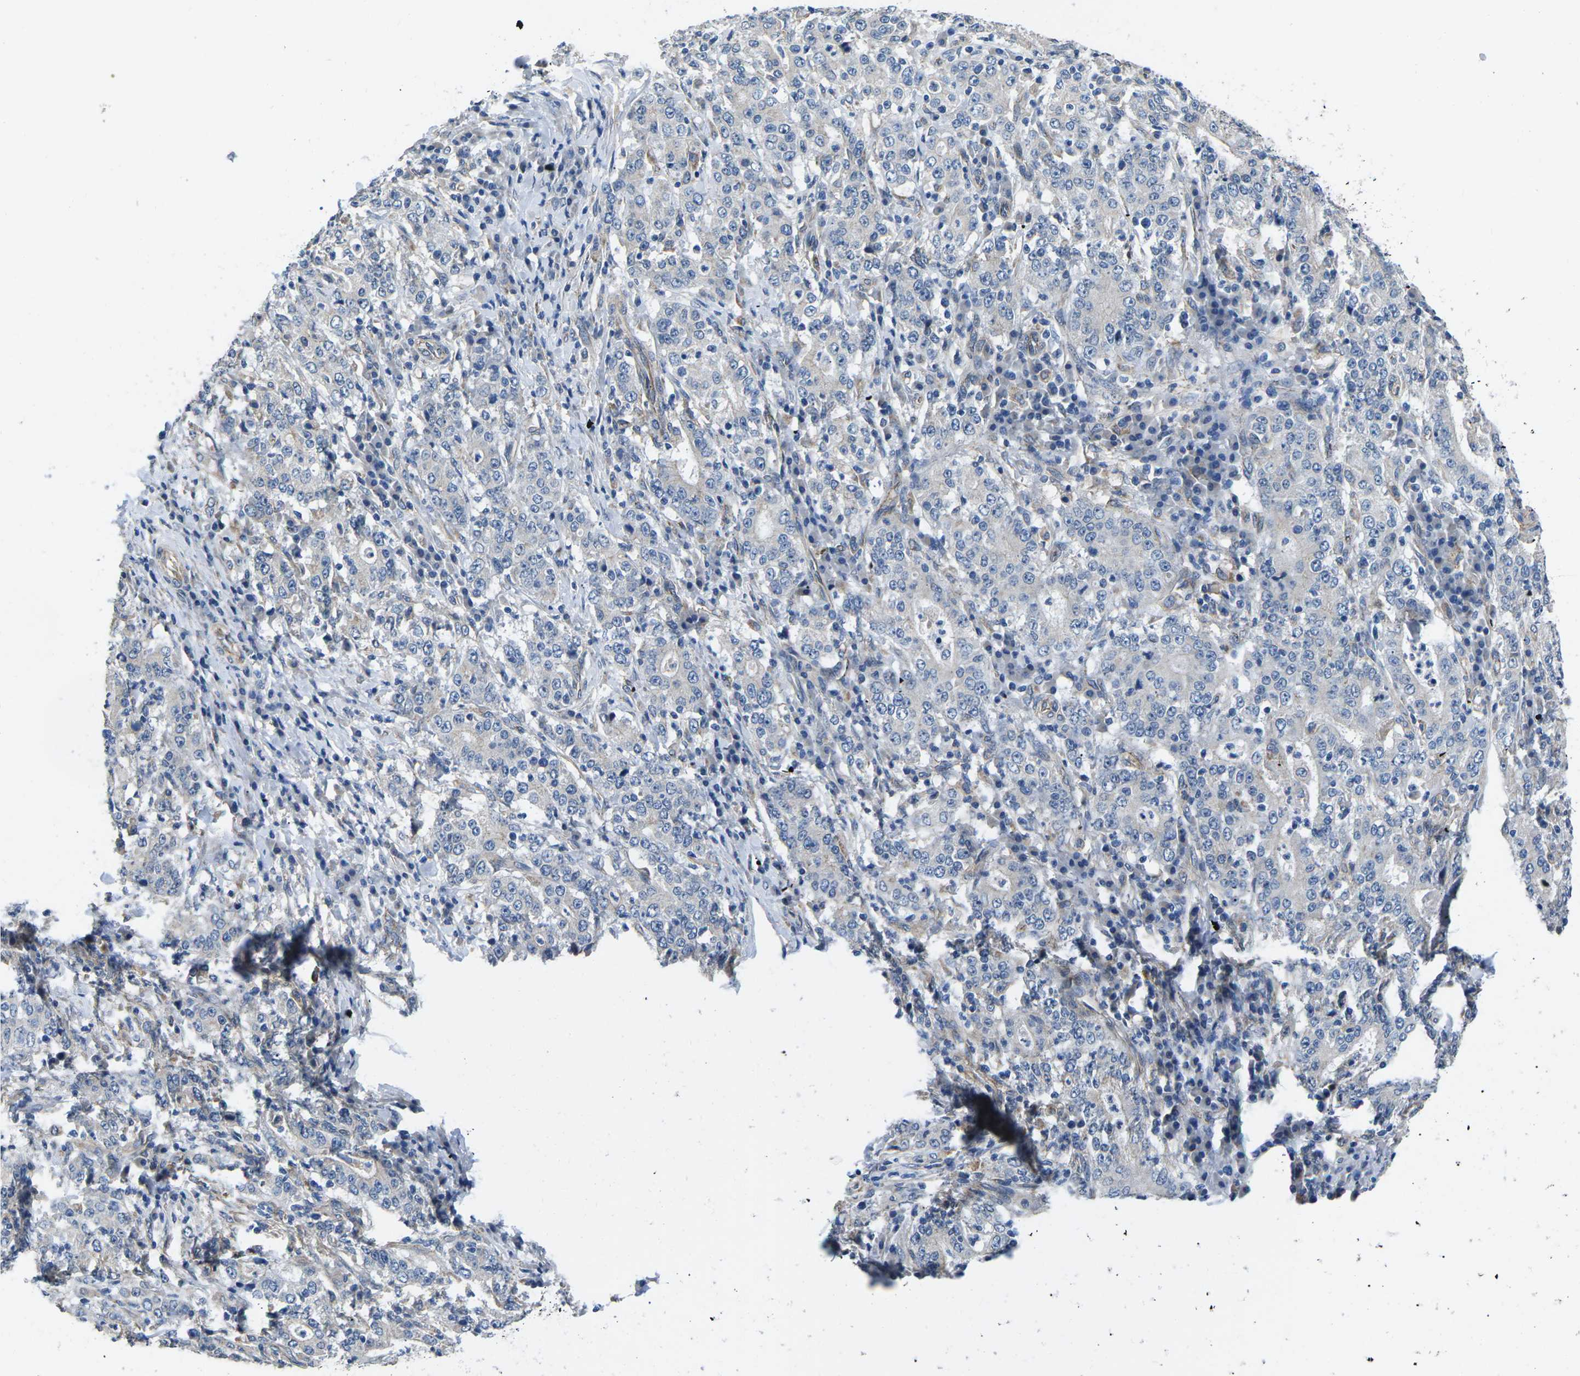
{"staining": {"intensity": "negative", "quantity": "none", "location": "none"}, "tissue": "stomach cancer", "cell_type": "Tumor cells", "image_type": "cancer", "snomed": [{"axis": "morphology", "description": "Normal tissue, NOS"}, {"axis": "morphology", "description": "Adenocarcinoma, NOS"}, {"axis": "topography", "description": "Stomach, upper"}, {"axis": "topography", "description": "Stomach"}], "caption": "Image shows no significant protein staining in tumor cells of stomach cancer (adenocarcinoma).", "gene": "CTNND1", "patient": {"sex": "male", "age": 59}}